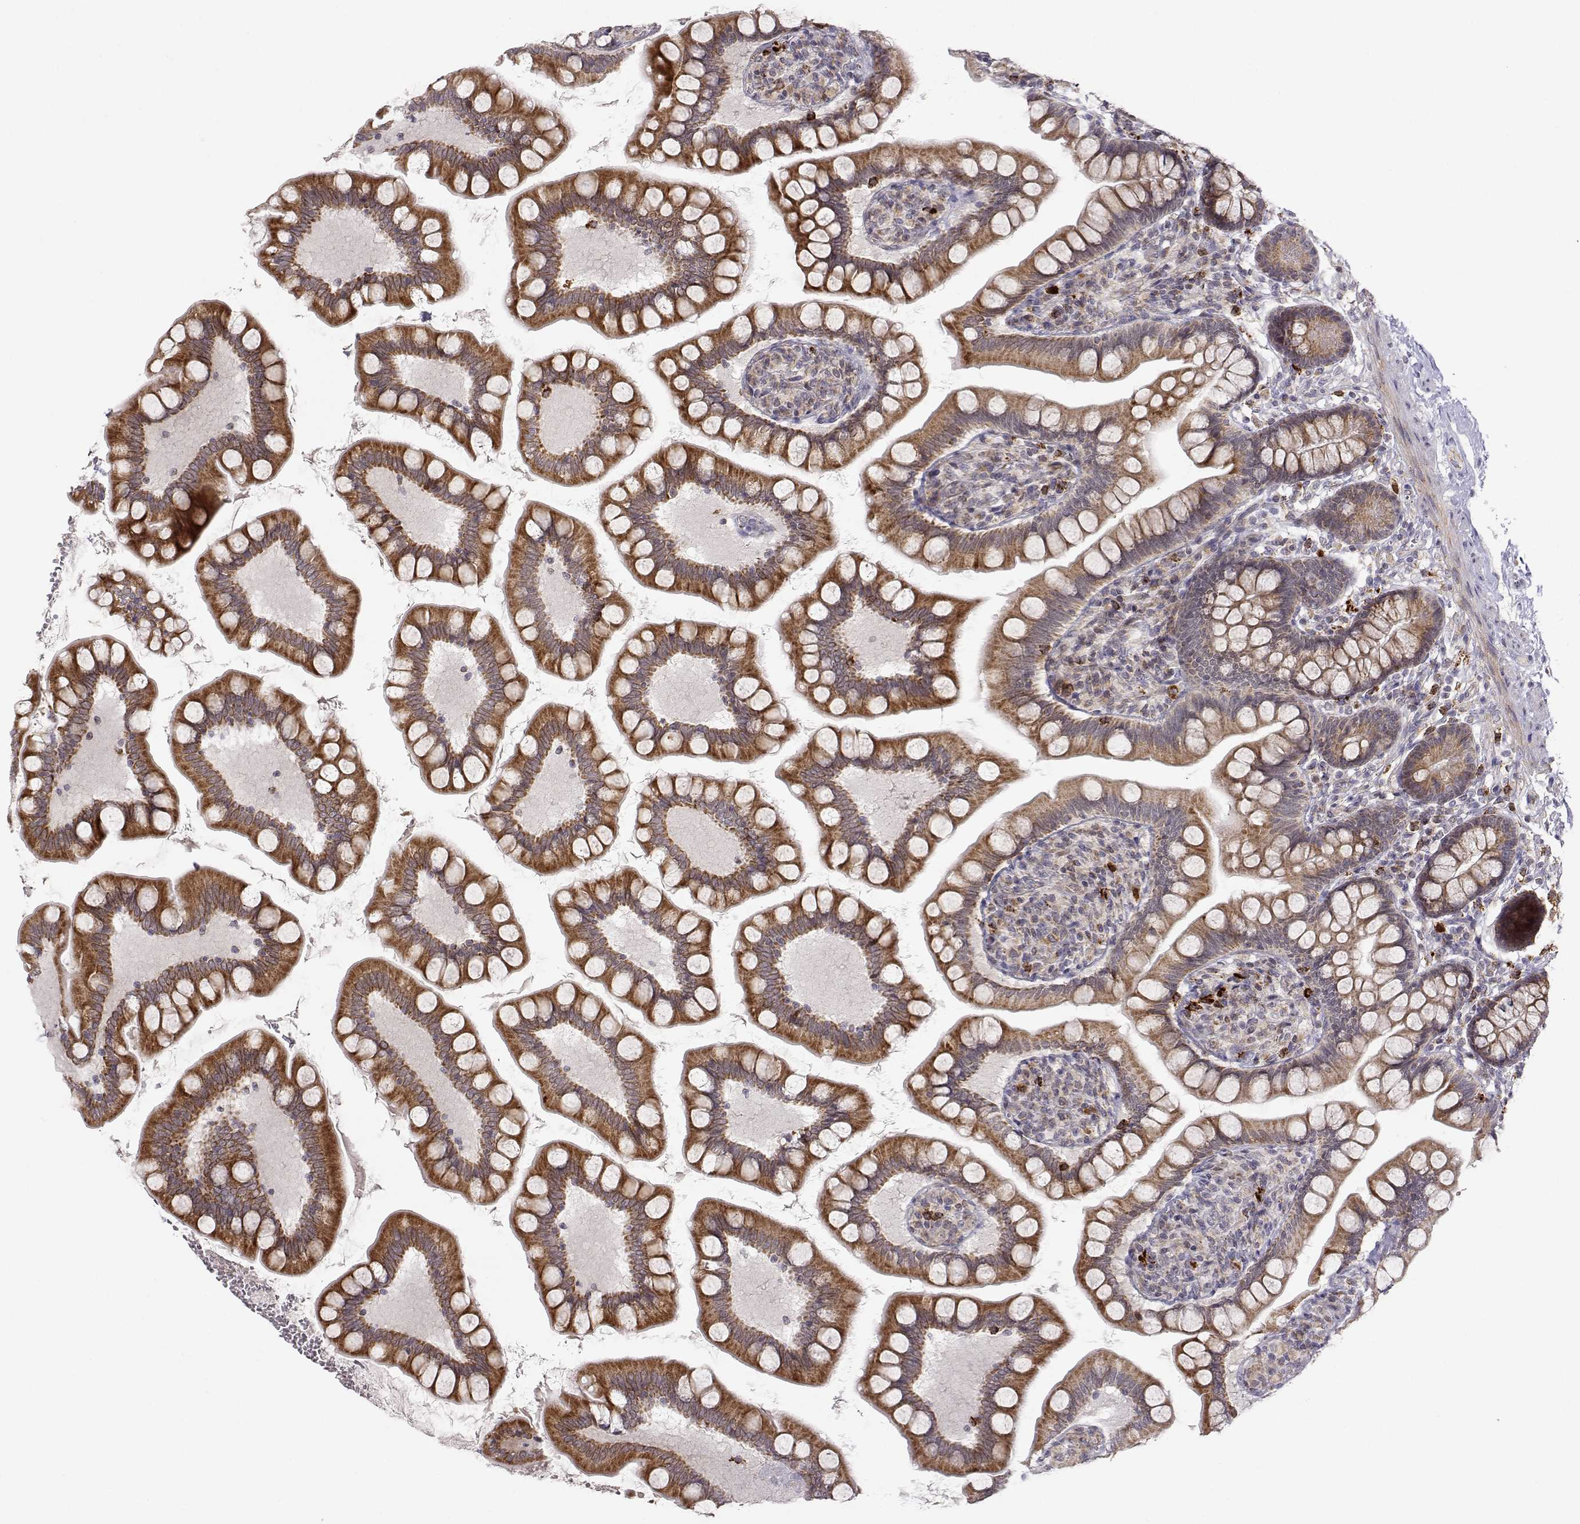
{"staining": {"intensity": "moderate", "quantity": "25%-75%", "location": "cytoplasmic/membranous"}, "tissue": "small intestine", "cell_type": "Glandular cells", "image_type": "normal", "snomed": [{"axis": "morphology", "description": "Normal tissue, NOS"}, {"axis": "topography", "description": "Small intestine"}], "caption": "Protein staining by IHC reveals moderate cytoplasmic/membranous positivity in approximately 25%-75% of glandular cells in benign small intestine.", "gene": "EXOG", "patient": {"sex": "female", "age": 56}}